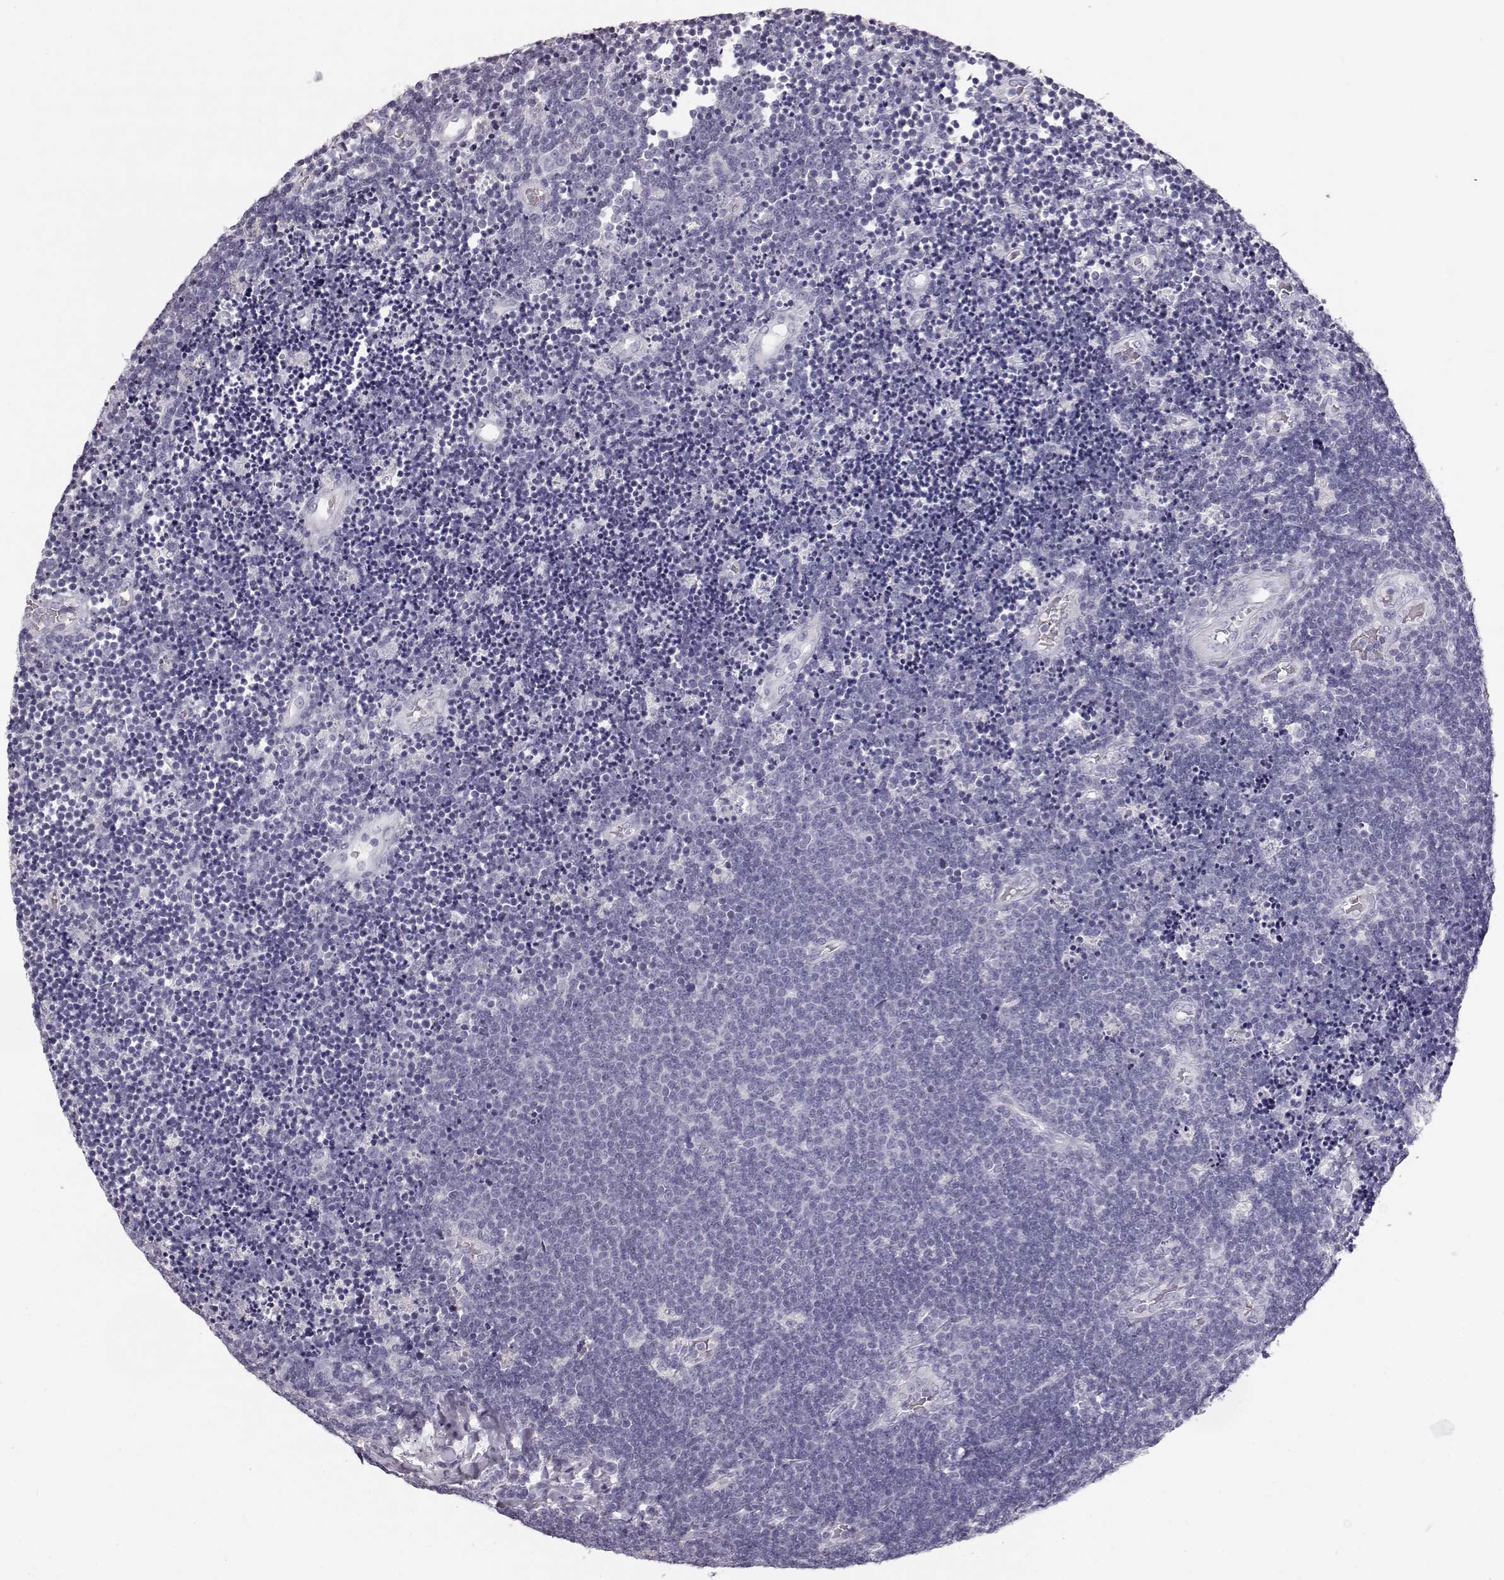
{"staining": {"intensity": "negative", "quantity": "none", "location": "none"}, "tissue": "lymphoma", "cell_type": "Tumor cells", "image_type": "cancer", "snomed": [{"axis": "morphology", "description": "Malignant lymphoma, non-Hodgkin's type, Low grade"}, {"axis": "topography", "description": "Brain"}], "caption": "Tumor cells show no significant expression in lymphoma.", "gene": "KRT33A", "patient": {"sex": "female", "age": 66}}